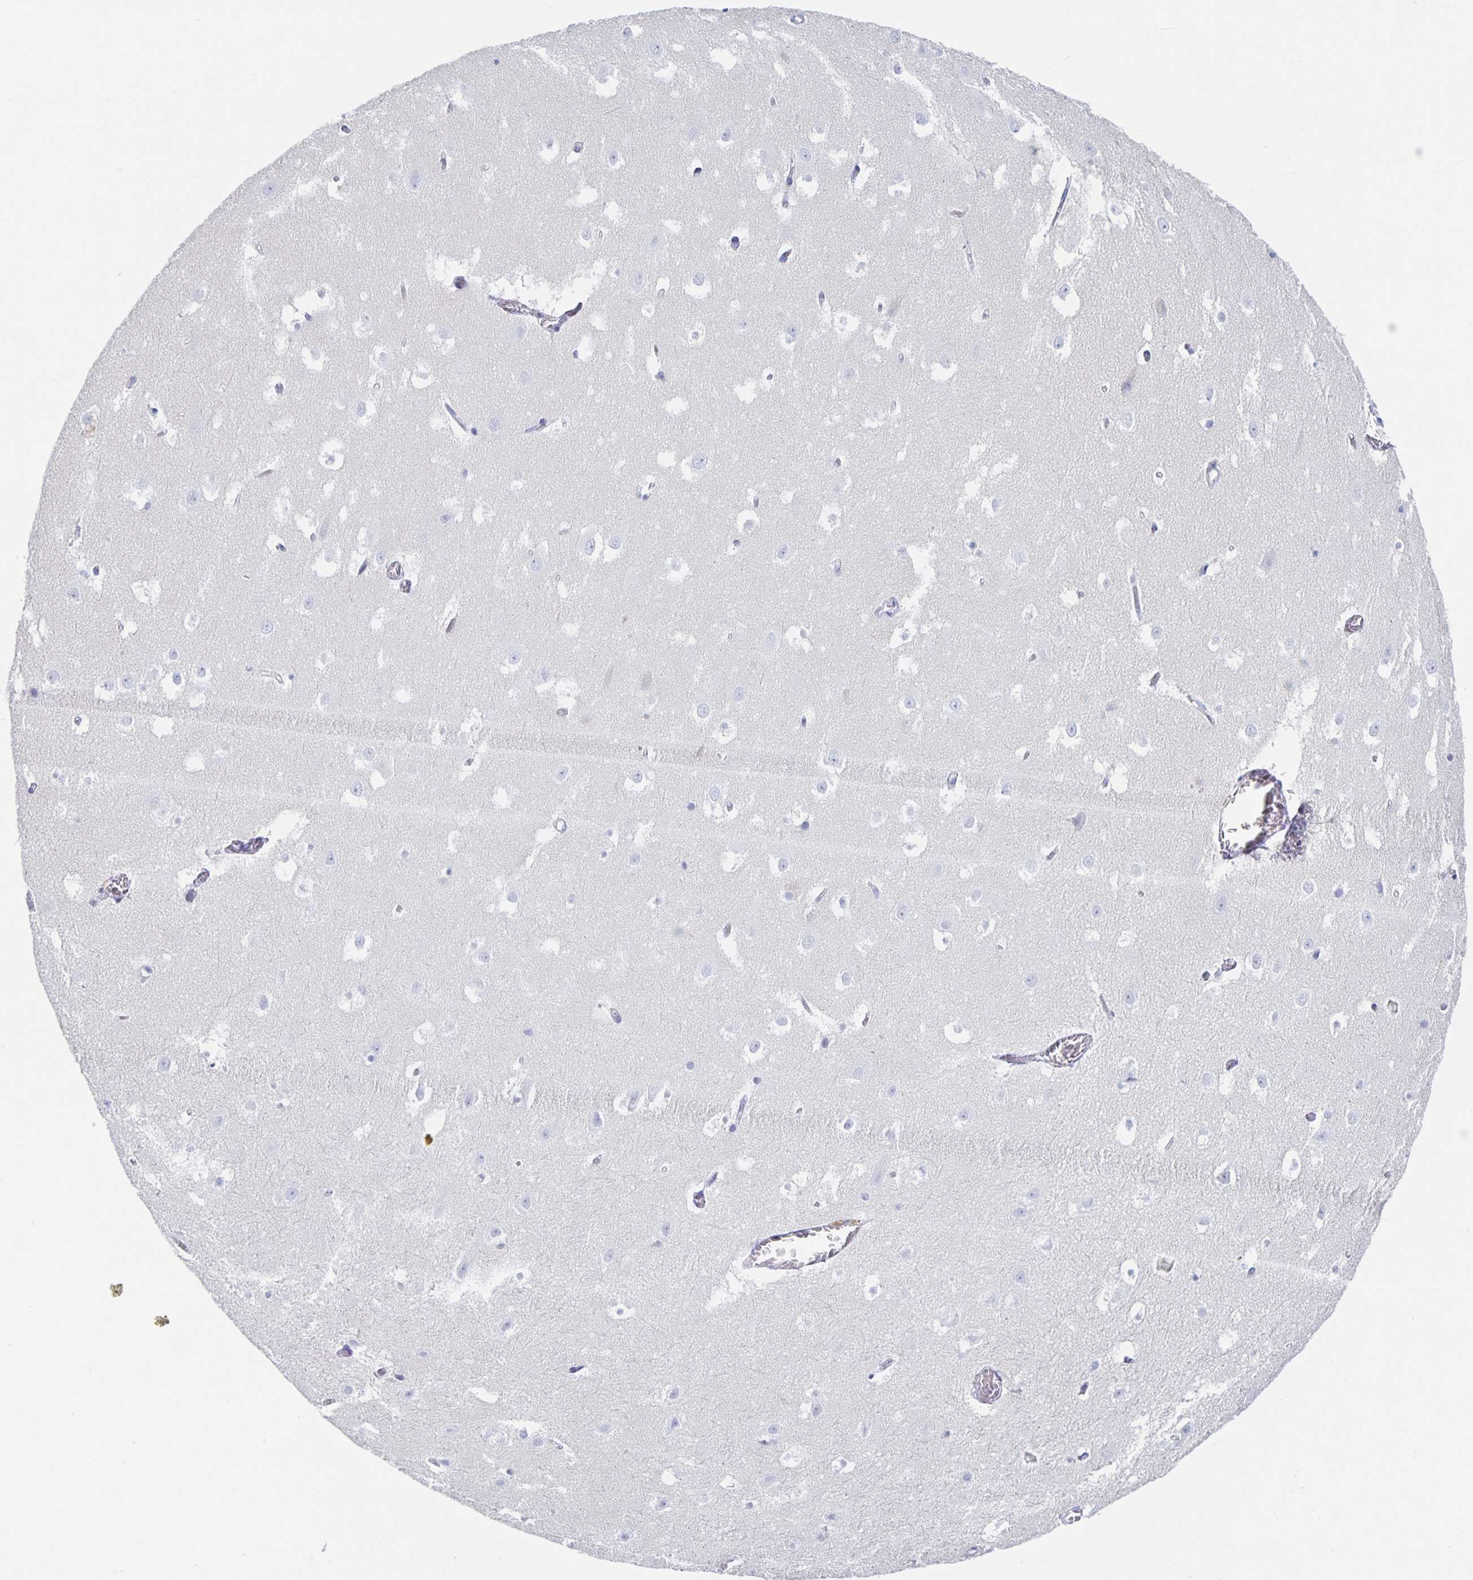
{"staining": {"intensity": "negative", "quantity": "none", "location": "none"}, "tissue": "hippocampus", "cell_type": "Glial cells", "image_type": "normal", "snomed": [{"axis": "morphology", "description": "Normal tissue, NOS"}, {"axis": "topography", "description": "Hippocampus"}], "caption": "This is a histopathology image of immunohistochemistry staining of normal hippocampus, which shows no expression in glial cells. (Stains: DAB (3,3'-diaminobenzidine) immunohistochemistry (IHC) with hematoxylin counter stain, Microscopy: brightfield microscopy at high magnification).", "gene": "DMBT1", "patient": {"sex": "female", "age": 52}}